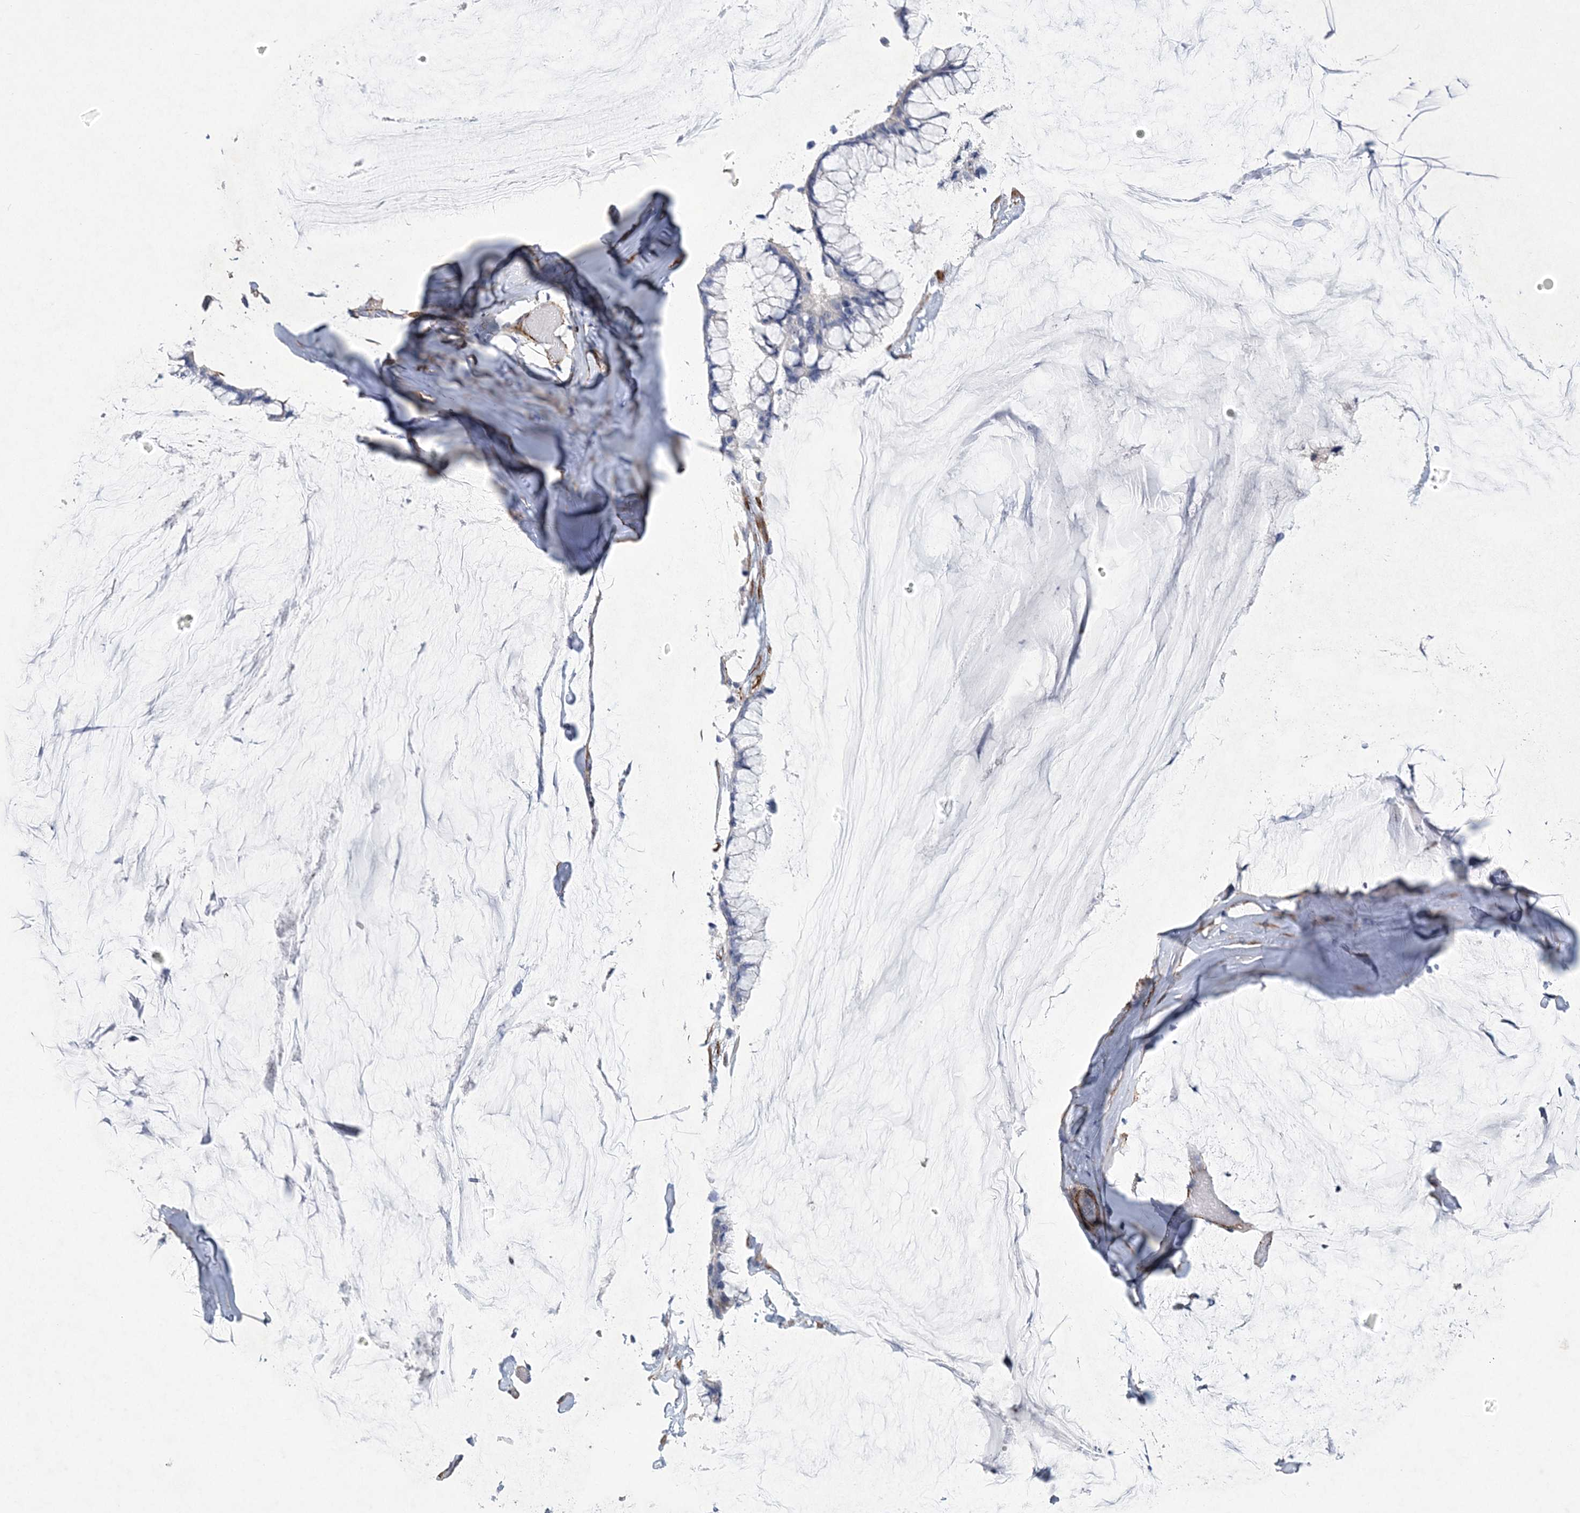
{"staining": {"intensity": "negative", "quantity": "none", "location": "none"}, "tissue": "ovarian cancer", "cell_type": "Tumor cells", "image_type": "cancer", "snomed": [{"axis": "morphology", "description": "Cystadenocarcinoma, mucinous, NOS"}, {"axis": "topography", "description": "Ovary"}], "caption": "This is a image of immunohistochemistry staining of ovarian cancer, which shows no staining in tumor cells. (DAB (3,3'-diaminobenzidine) IHC, high magnification).", "gene": "ARSJ", "patient": {"sex": "female", "age": 39}}